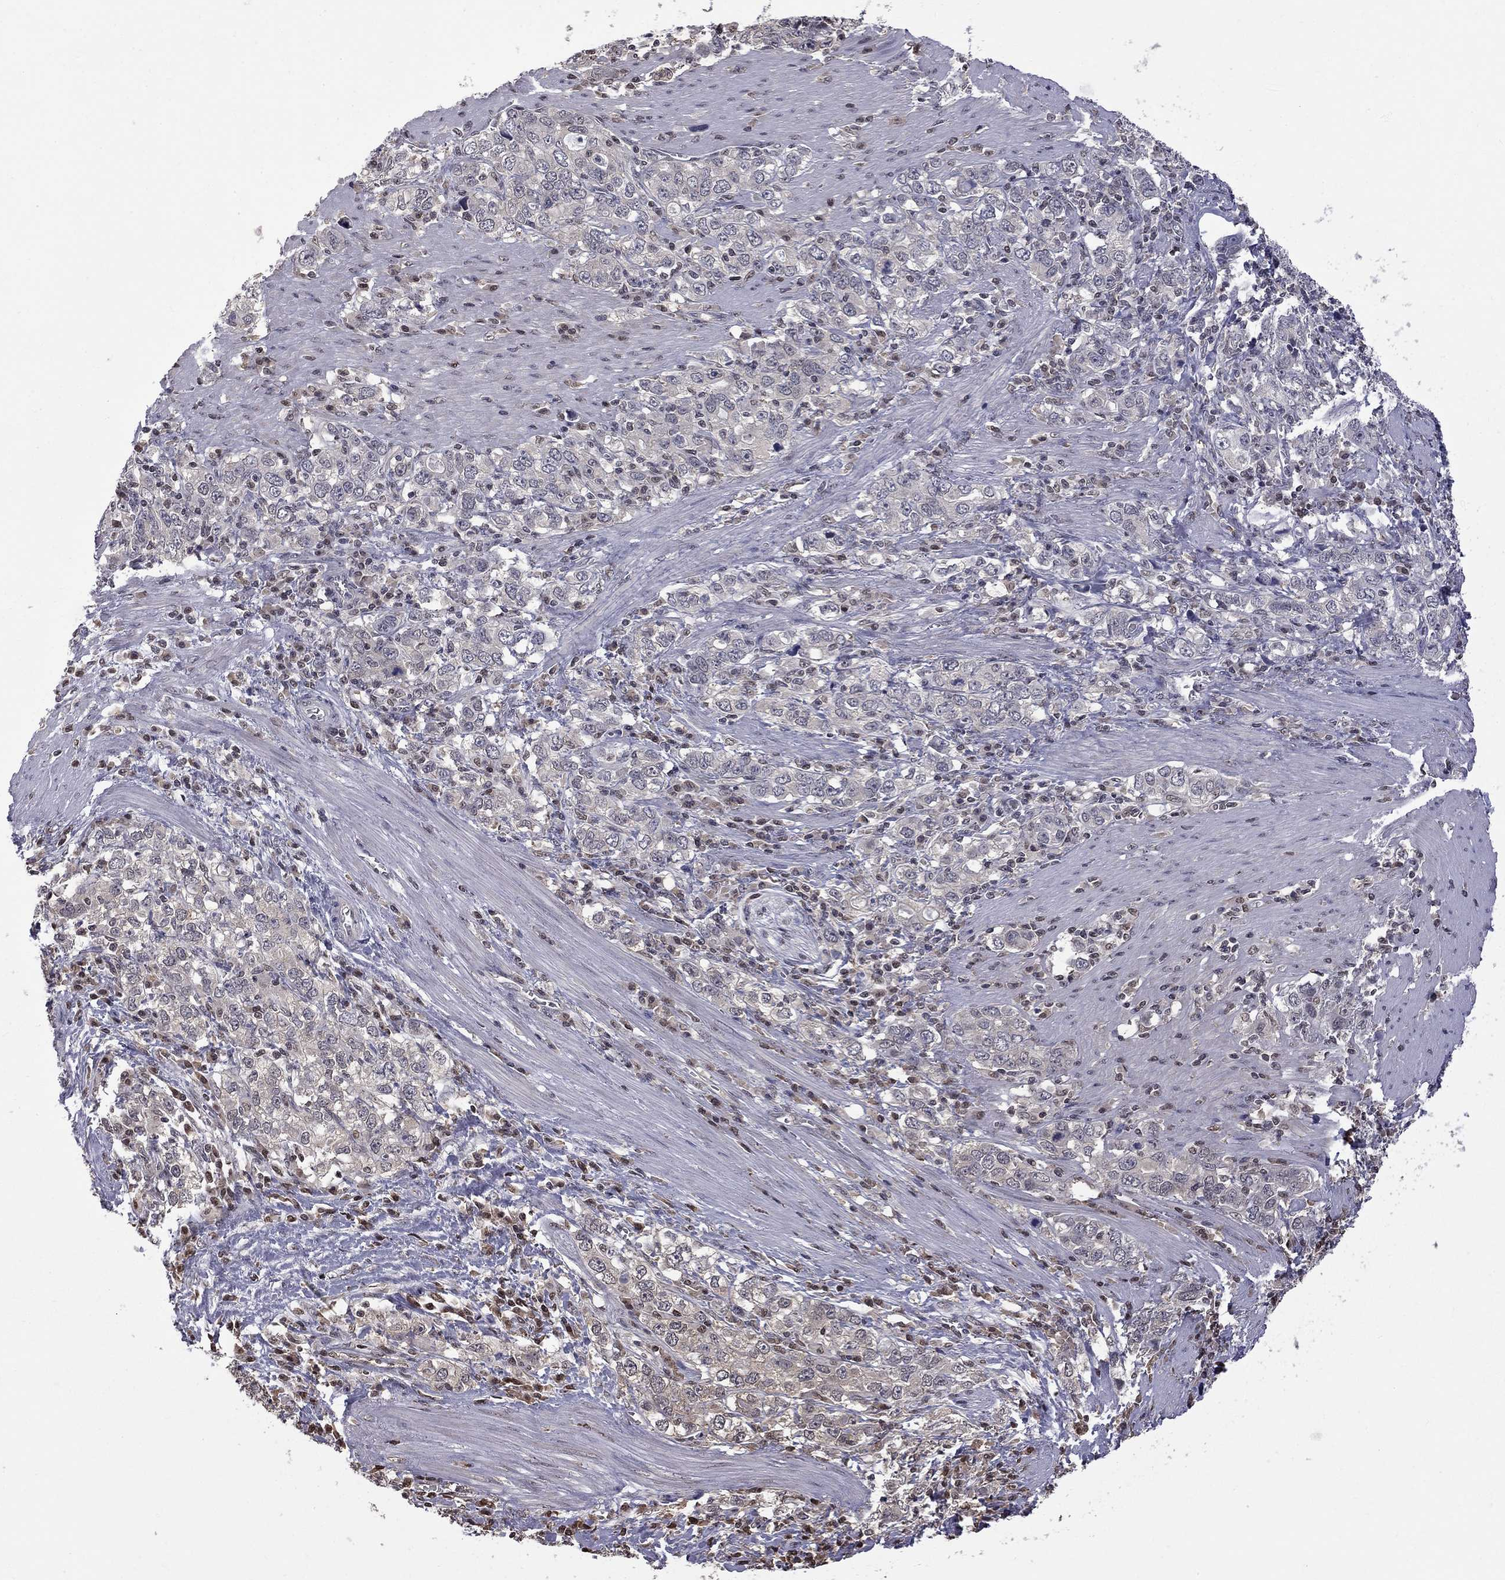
{"staining": {"intensity": "negative", "quantity": "none", "location": "none"}, "tissue": "stomach cancer", "cell_type": "Tumor cells", "image_type": "cancer", "snomed": [{"axis": "morphology", "description": "Adenocarcinoma, NOS"}, {"axis": "topography", "description": "Stomach, lower"}], "caption": "This is an immunohistochemistry micrograph of stomach adenocarcinoma. There is no positivity in tumor cells.", "gene": "RFWD3", "patient": {"sex": "female", "age": 72}}